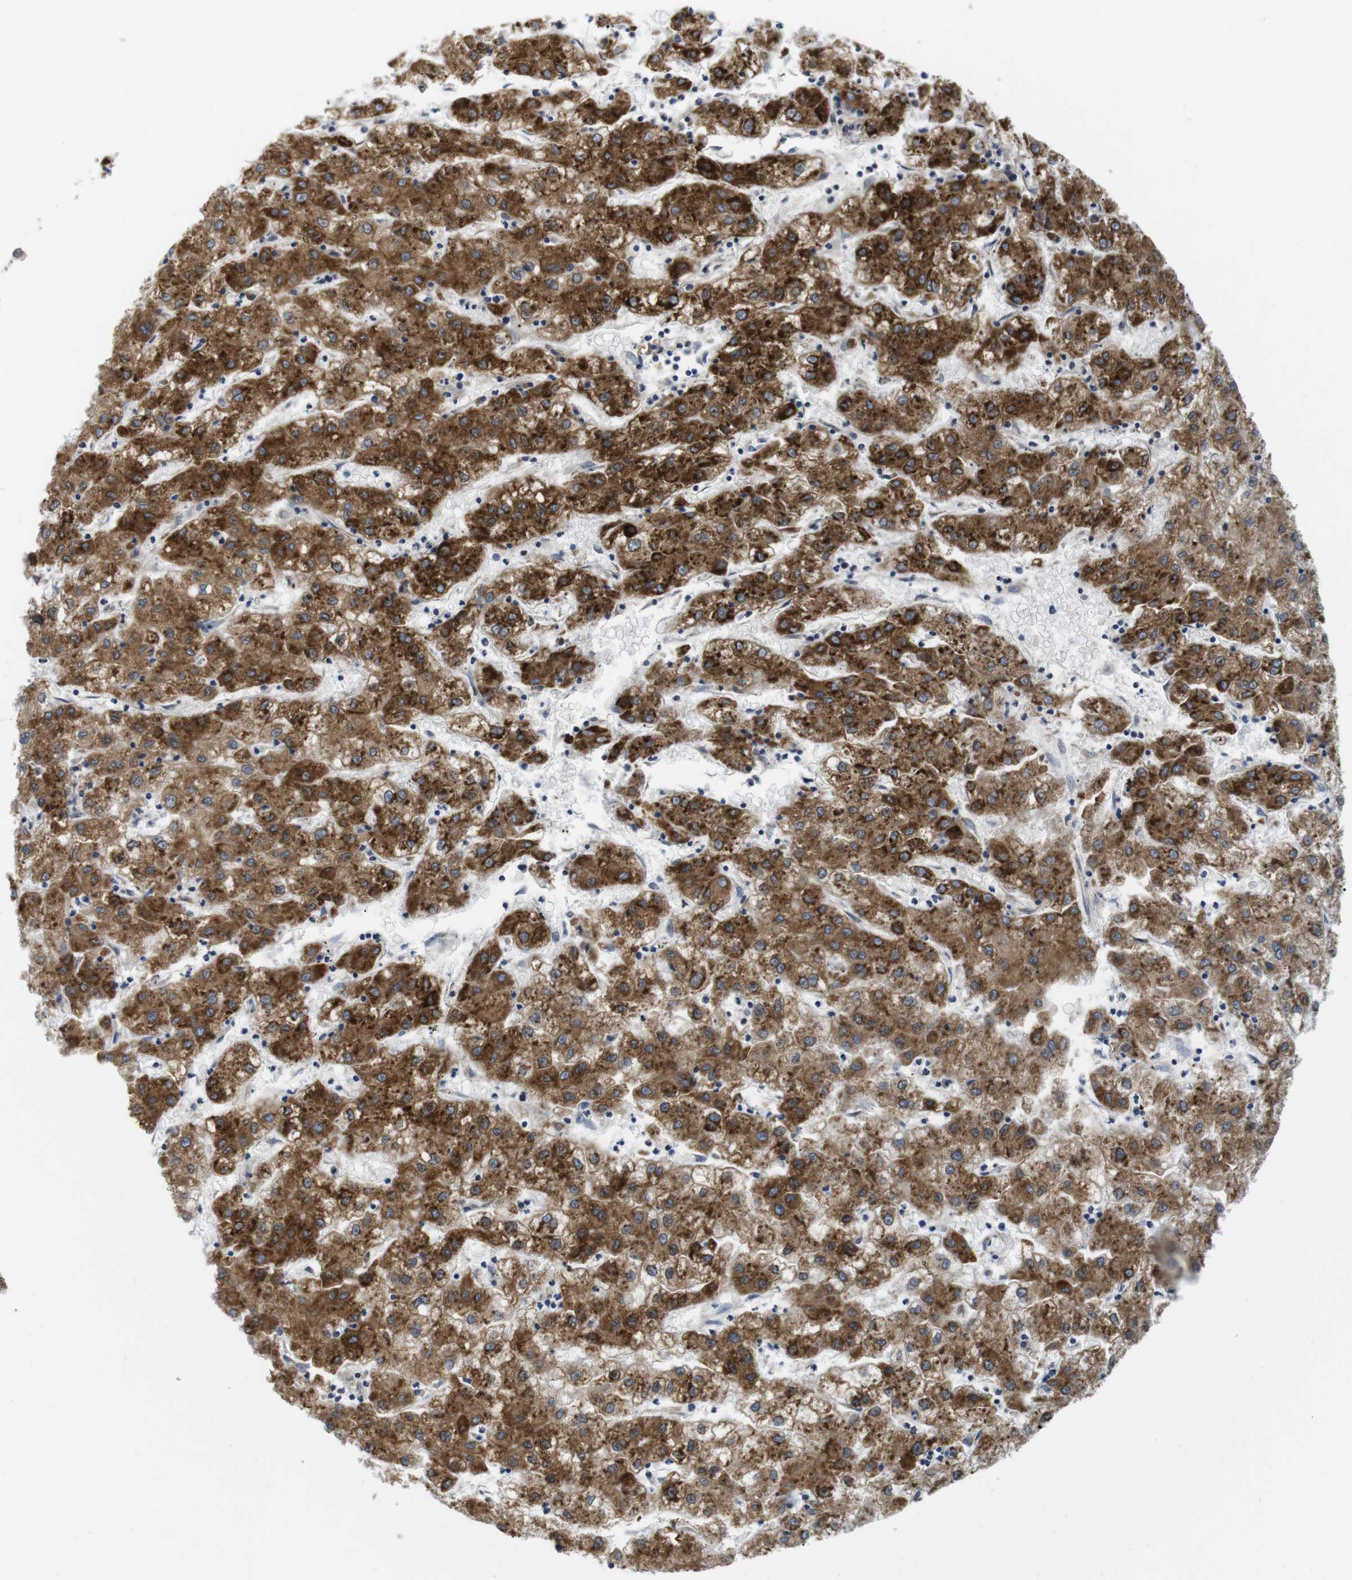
{"staining": {"intensity": "strong", "quantity": ">75%", "location": "cytoplasmic/membranous"}, "tissue": "liver cancer", "cell_type": "Tumor cells", "image_type": "cancer", "snomed": [{"axis": "morphology", "description": "Carcinoma, Hepatocellular, NOS"}, {"axis": "topography", "description": "Liver"}], "caption": "This is an image of immunohistochemistry staining of liver cancer (hepatocellular carcinoma), which shows strong expression in the cytoplasmic/membranous of tumor cells.", "gene": "HACD3", "patient": {"sex": "male", "age": 72}}